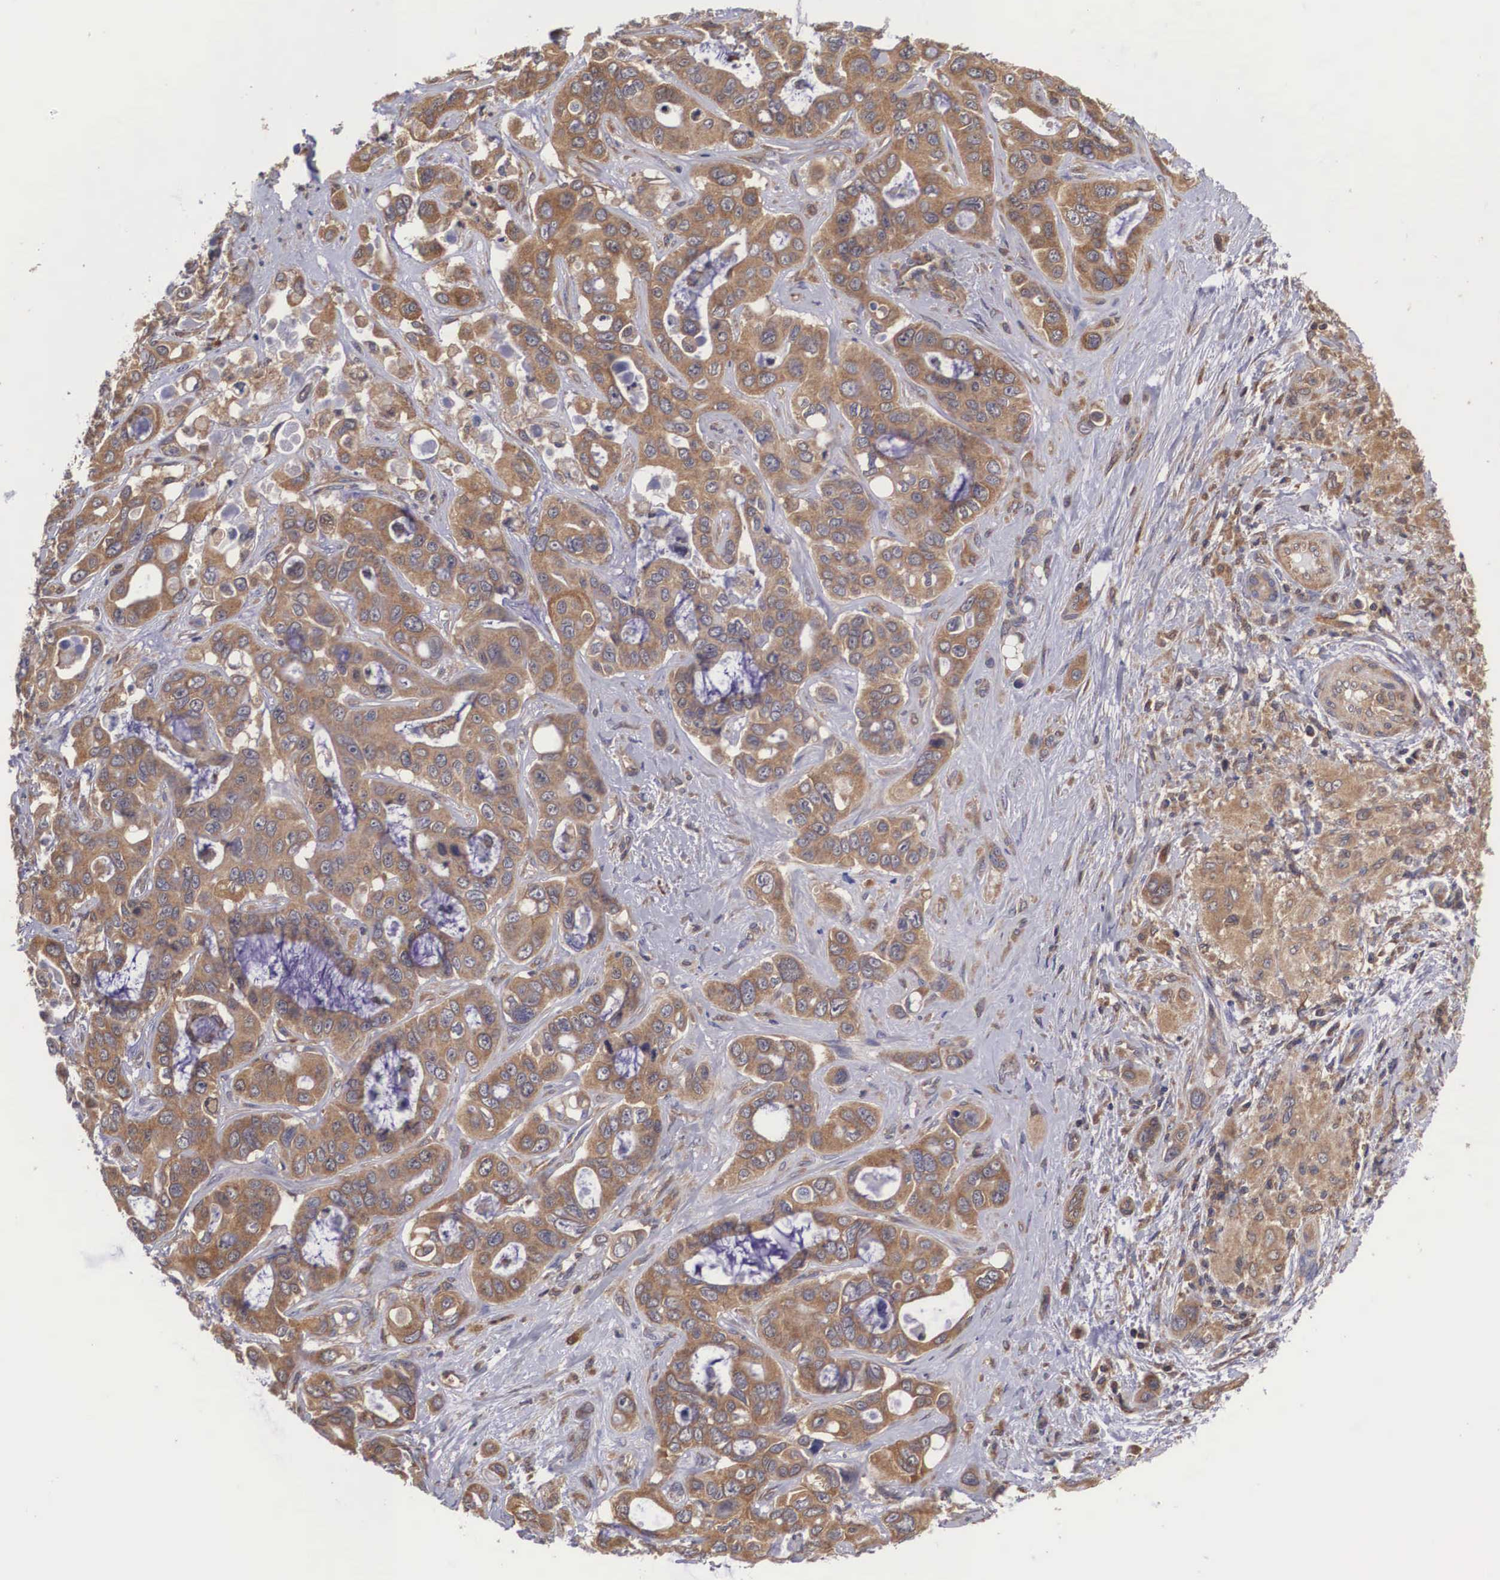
{"staining": {"intensity": "moderate", "quantity": ">75%", "location": "cytoplasmic/membranous"}, "tissue": "liver cancer", "cell_type": "Tumor cells", "image_type": "cancer", "snomed": [{"axis": "morphology", "description": "Cholangiocarcinoma"}, {"axis": "topography", "description": "Liver"}], "caption": "Immunohistochemistry (IHC) of liver cancer demonstrates medium levels of moderate cytoplasmic/membranous expression in approximately >75% of tumor cells.", "gene": "DHRS1", "patient": {"sex": "female", "age": 79}}